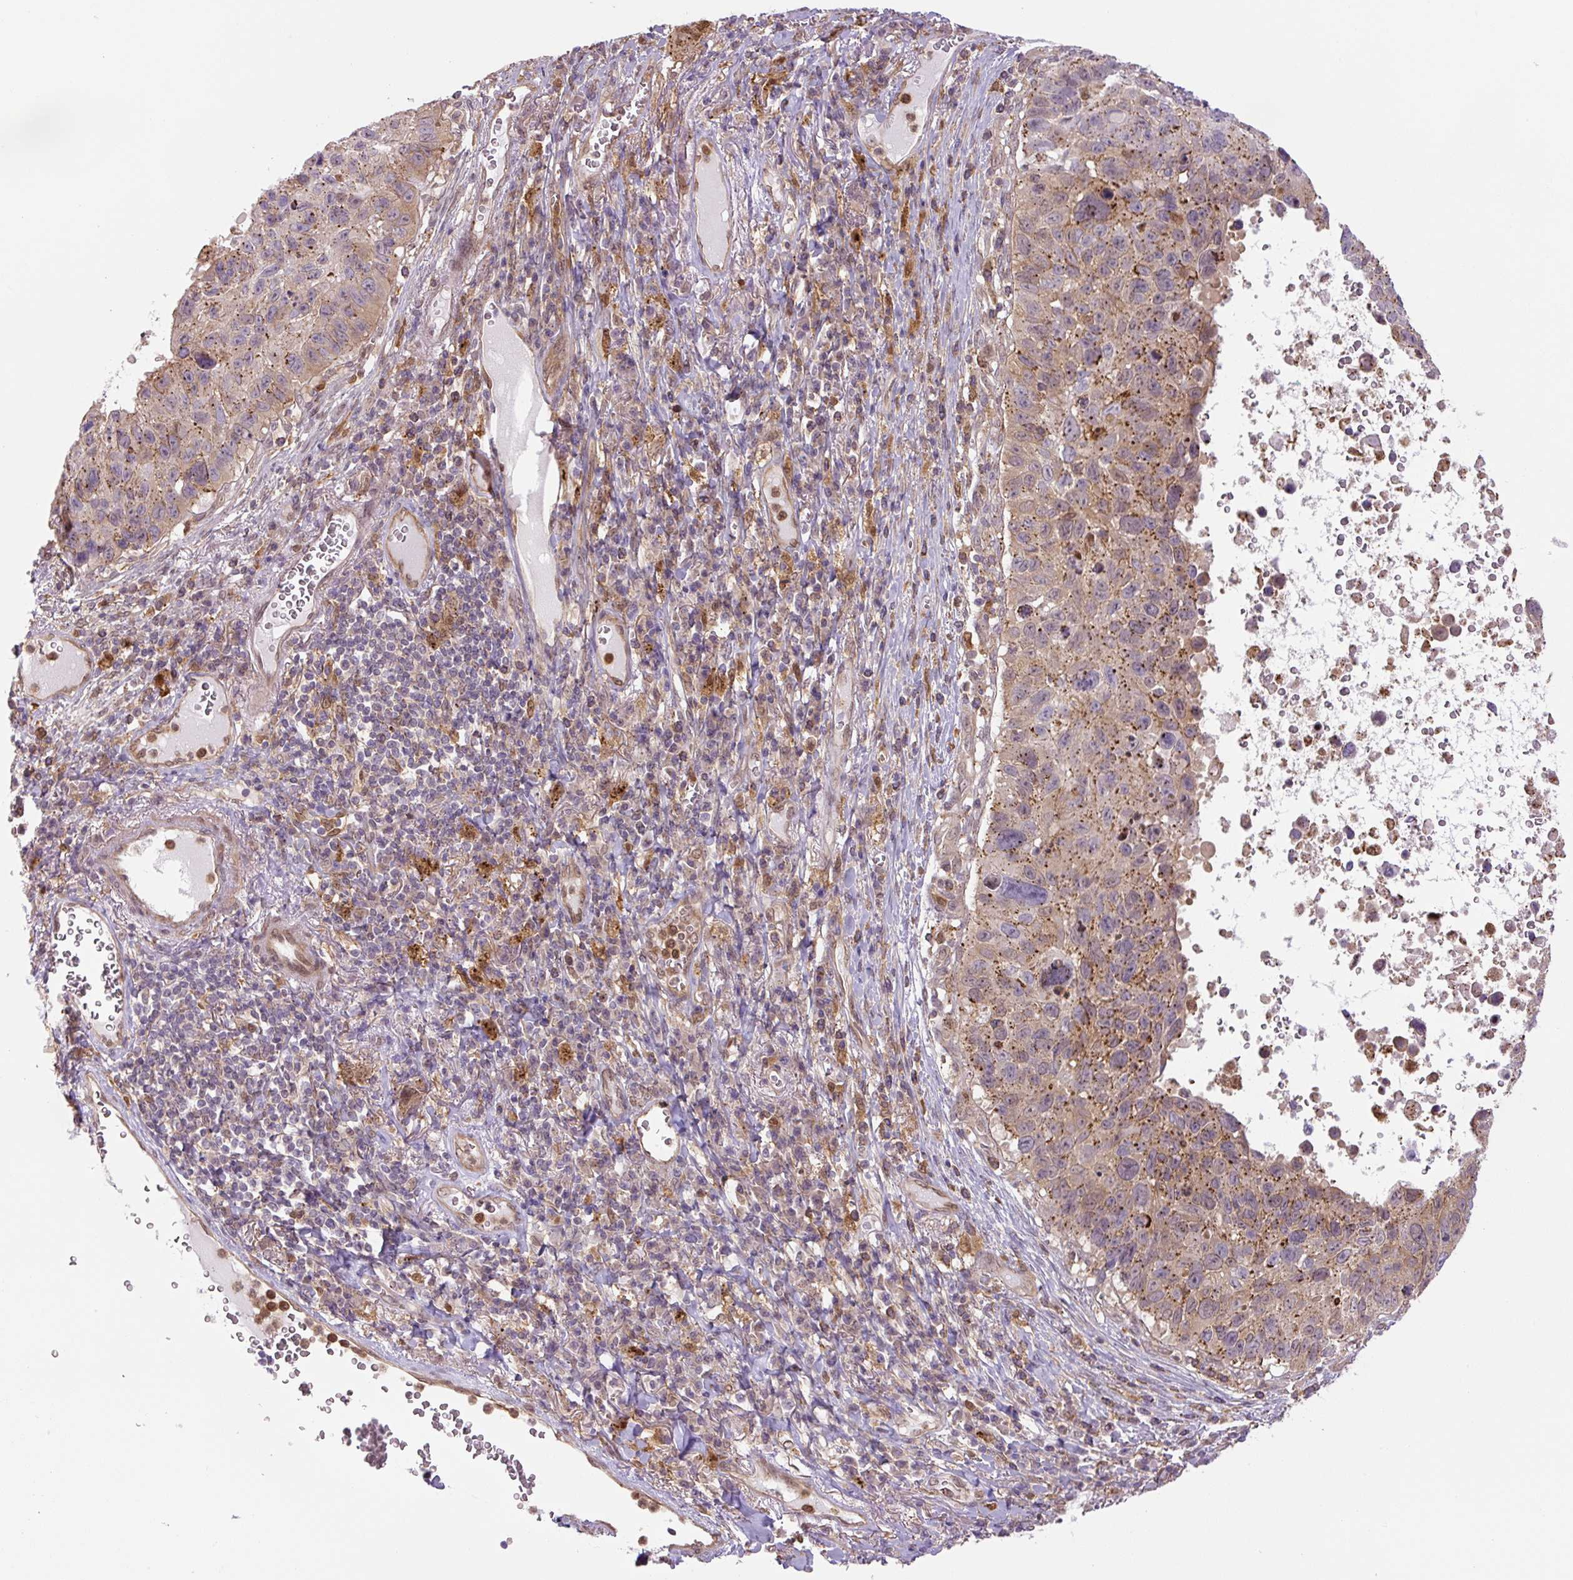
{"staining": {"intensity": "moderate", "quantity": ">75%", "location": "cytoplasmic/membranous"}, "tissue": "lung cancer", "cell_type": "Tumor cells", "image_type": "cancer", "snomed": [{"axis": "morphology", "description": "Squamous cell carcinoma, NOS"}, {"axis": "topography", "description": "Lung"}], "caption": "Squamous cell carcinoma (lung) was stained to show a protein in brown. There is medium levels of moderate cytoplasmic/membranous staining in about >75% of tumor cells. (DAB IHC with brightfield microscopy, high magnification).", "gene": "ZSWIM7", "patient": {"sex": "male", "age": 66}}